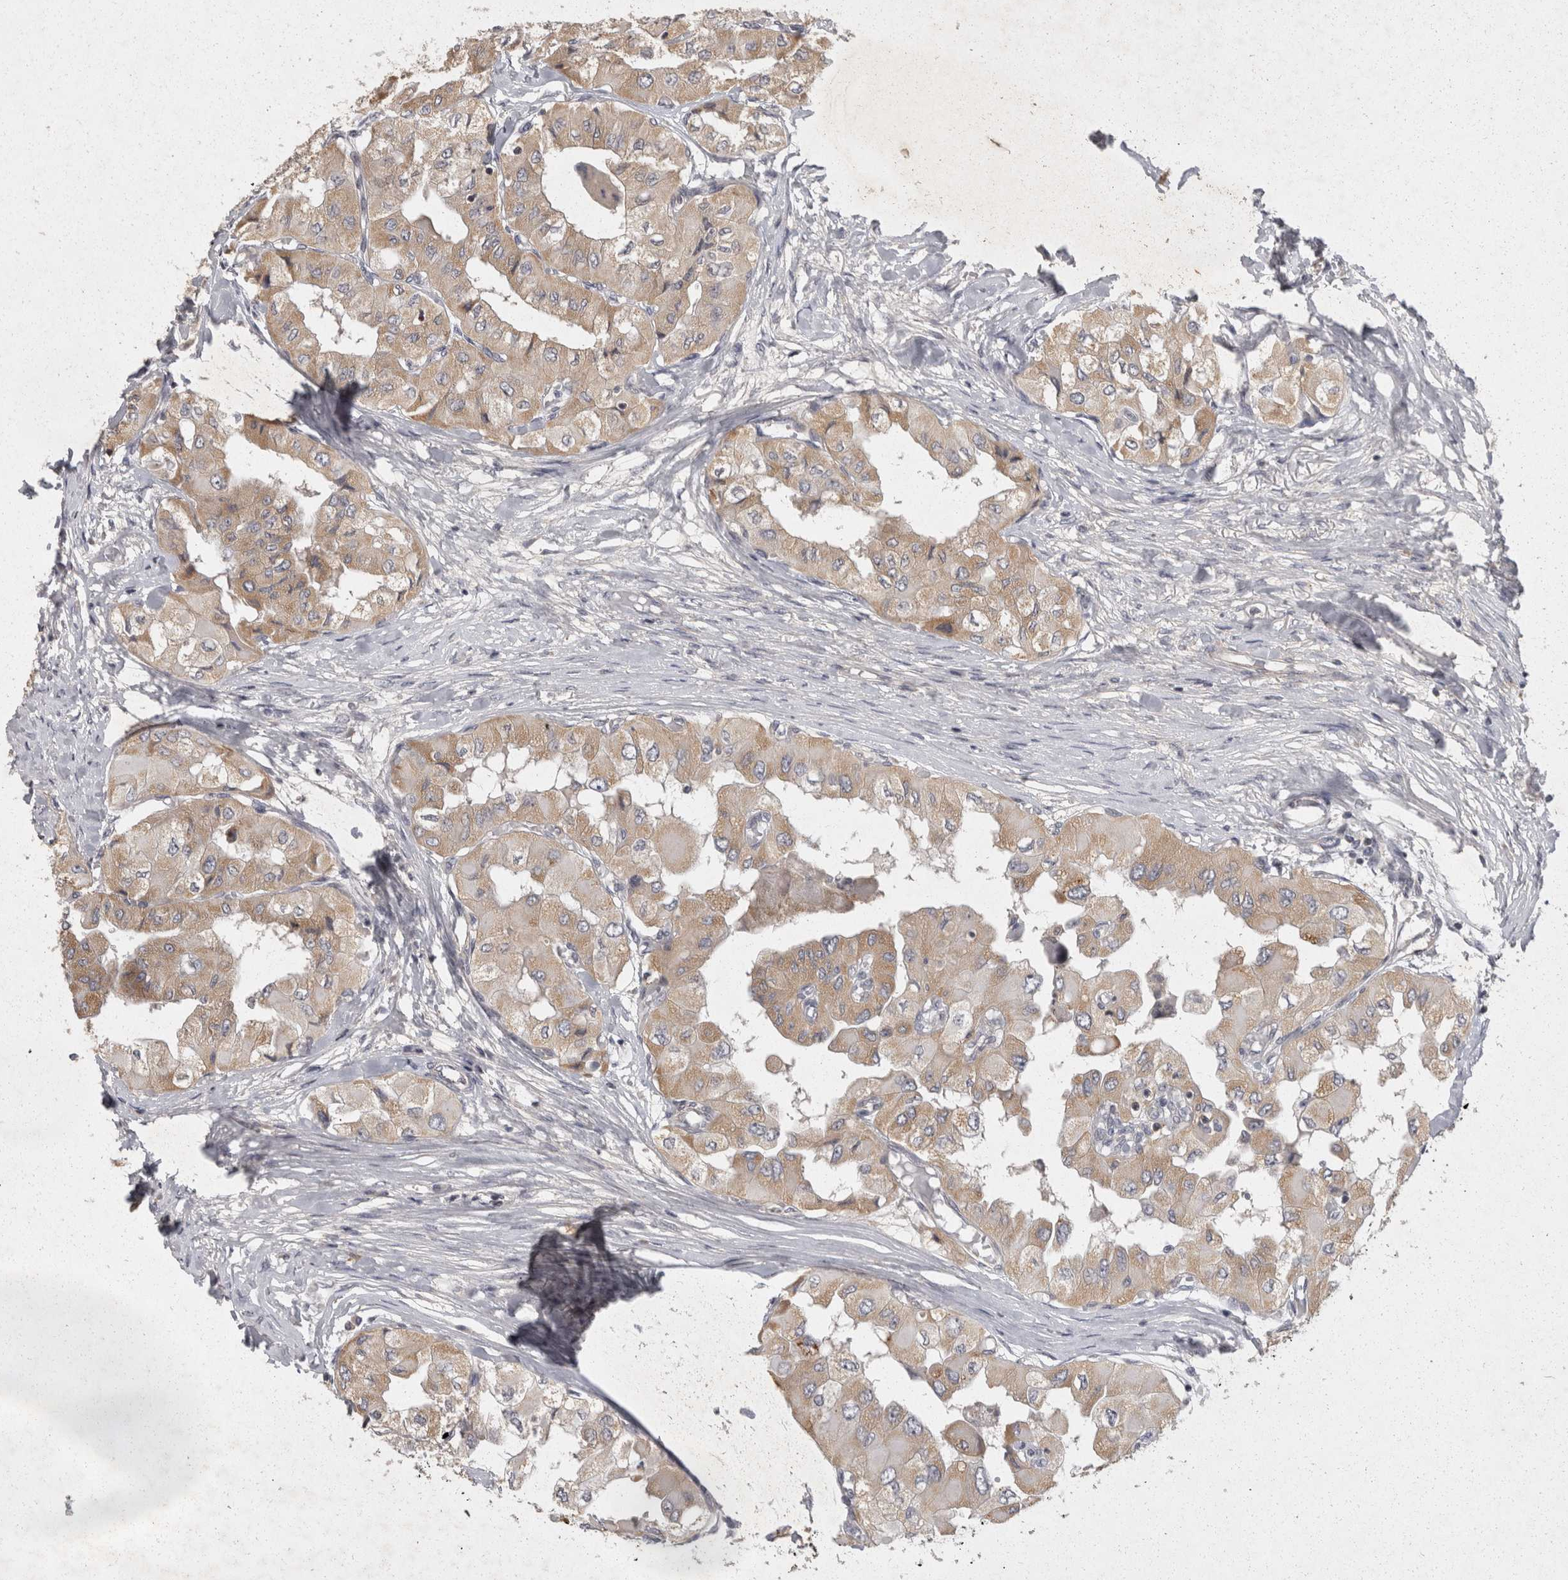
{"staining": {"intensity": "moderate", "quantity": ">75%", "location": "cytoplasmic/membranous"}, "tissue": "thyroid cancer", "cell_type": "Tumor cells", "image_type": "cancer", "snomed": [{"axis": "morphology", "description": "Papillary adenocarcinoma, NOS"}, {"axis": "topography", "description": "Thyroid gland"}], "caption": "Immunohistochemical staining of human thyroid cancer (papillary adenocarcinoma) demonstrates medium levels of moderate cytoplasmic/membranous positivity in approximately >75% of tumor cells.", "gene": "ACAT2", "patient": {"sex": "female", "age": 59}}